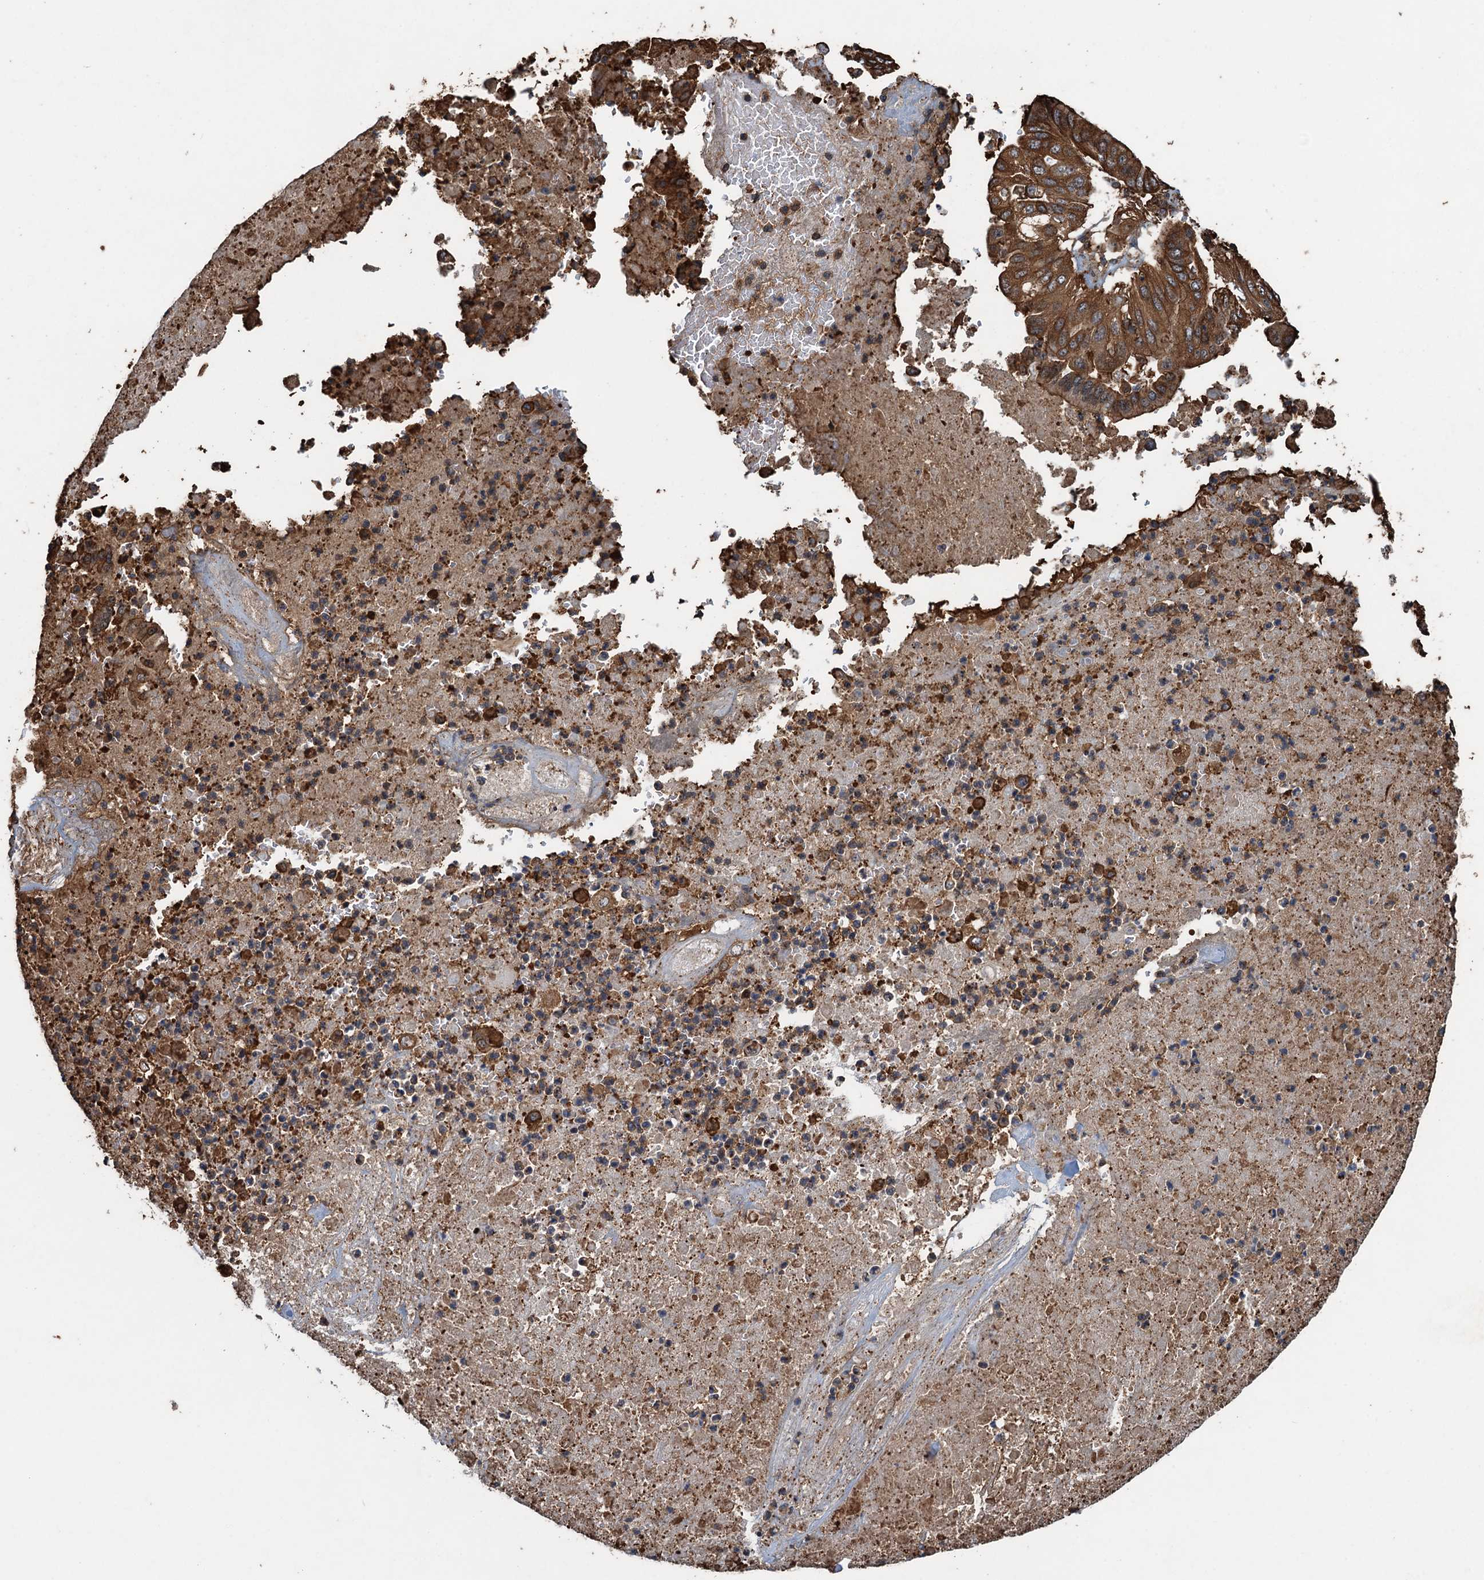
{"staining": {"intensity": "moderate", "quantity": ">75%", "location": "cytoplasmic/membranous"}, "tissue": "pancreatic cancer", "cell_type": "Tumor cells", "image_type": "cancer", "snomed": [{"axis": "morphology", "description": "Adenocarcinoma, NOS"}, {"axis": "topography", "description": "Pancreas"}], "caption": "Adenocarcinoma (pancreatic) tissue reveals moderate cytoplasmic/membranous expression in about >75% of tumor cells, visualized by immunohistochemistry. (Stains: DAB (3,3'-diaminobenzidine) in brown, nuclei in blue, Microscopy: brightfield microscopy at high magnification).", "gene": "WHAMM", "patient": {"sex": "female", "age": 77}}